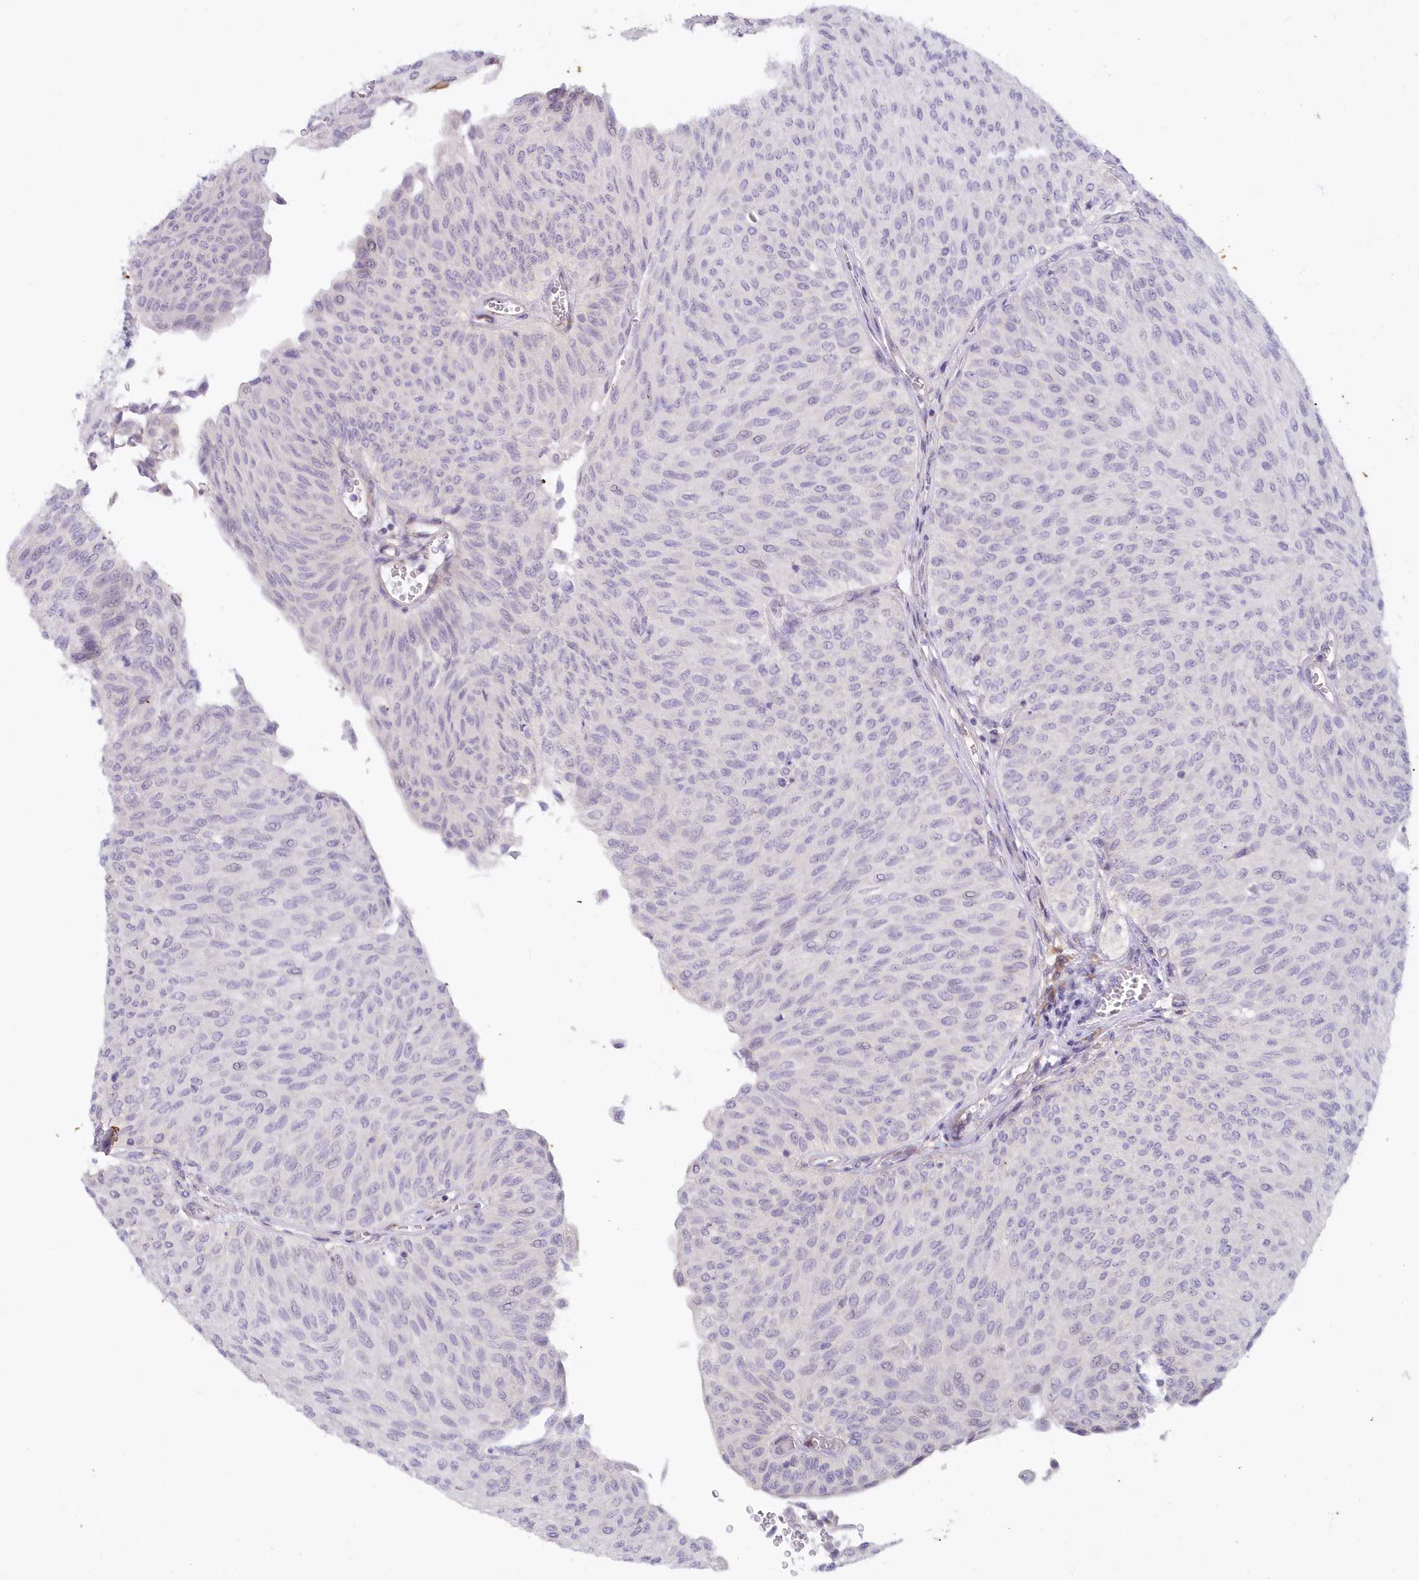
{"staining": {"intensity": "negative", "quantity": "none", "location": "none"}, "tissue": "urothelial cancer", "cell_type": "Tumor cells", "image_type": "cancer", "snomed": [{"axis": "morphology", "description": "Urothelial carcinoma, Low grade"}, {"axis": "topography", "description": "Urinary bladder"}], "caption": "DAB (3,3'-diaminobenzidine) immunohistochemical staining of low-grade urothelial carcinoma demonstrates no significant positivity in tumor cells.", "gene": "SNED1", "patient": {"sex": "male", "age": 78}}